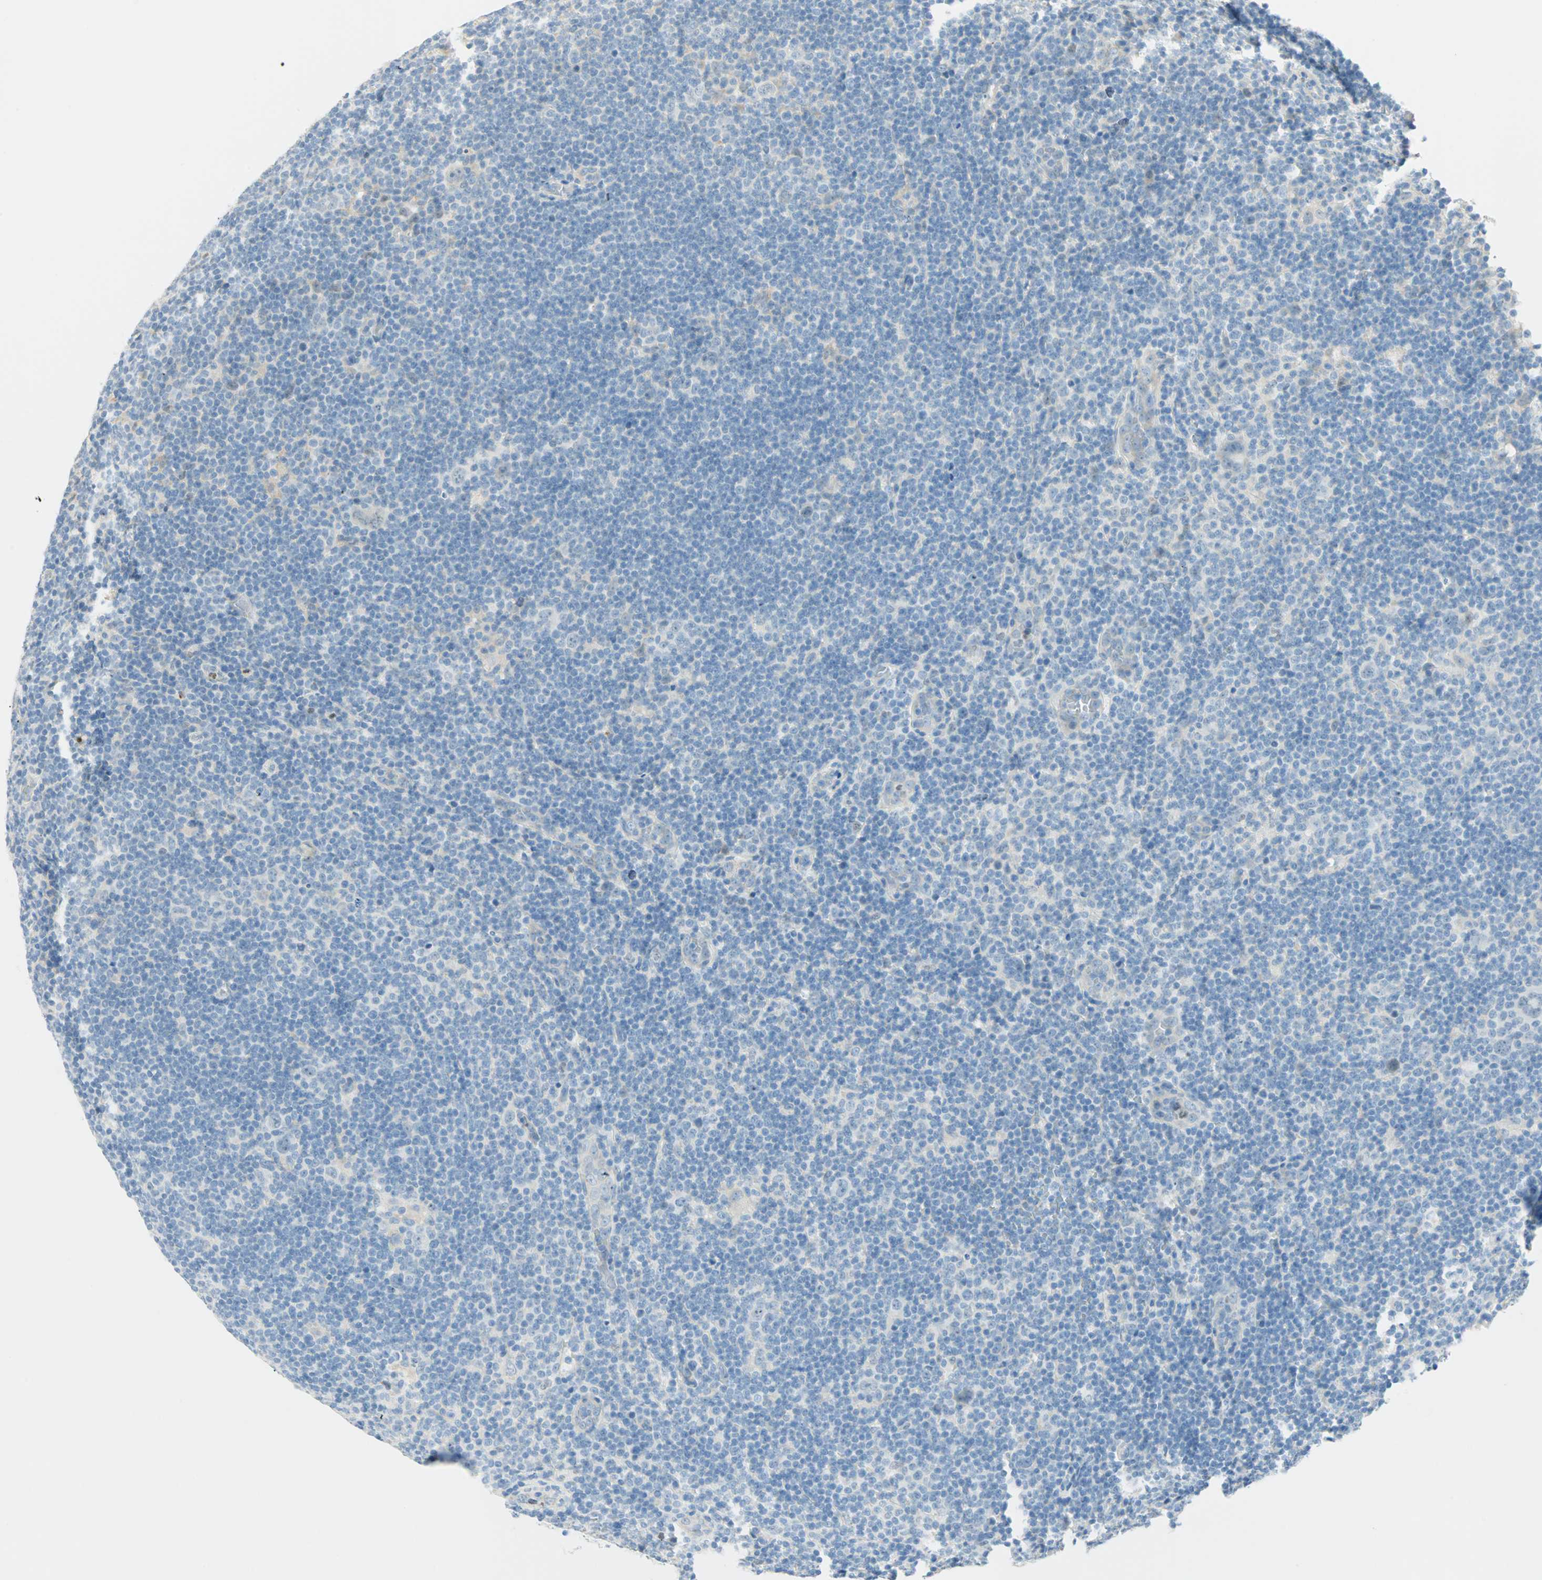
{"staining": {"intensity": "negative", "quantity": "none", "location": "none"}, "tissue": "lymphoma", "cell_type": "Tumor cells", "image_type": "cancer", "snomed": [{"axis": "morphology", "description": "Hodgkin's disease, NOS"}, {"axis": "topography", "description": "Lymph node"}], "caption": "IHC histopathology image of neoplastic tissue: Hodgkin's disease stained with DAB (3,3'-diaminobenzidine) displays no significant protein expression in tumor cells.", "gene": "MLLT10", "patient": {"sex": "female", "age": 57}}